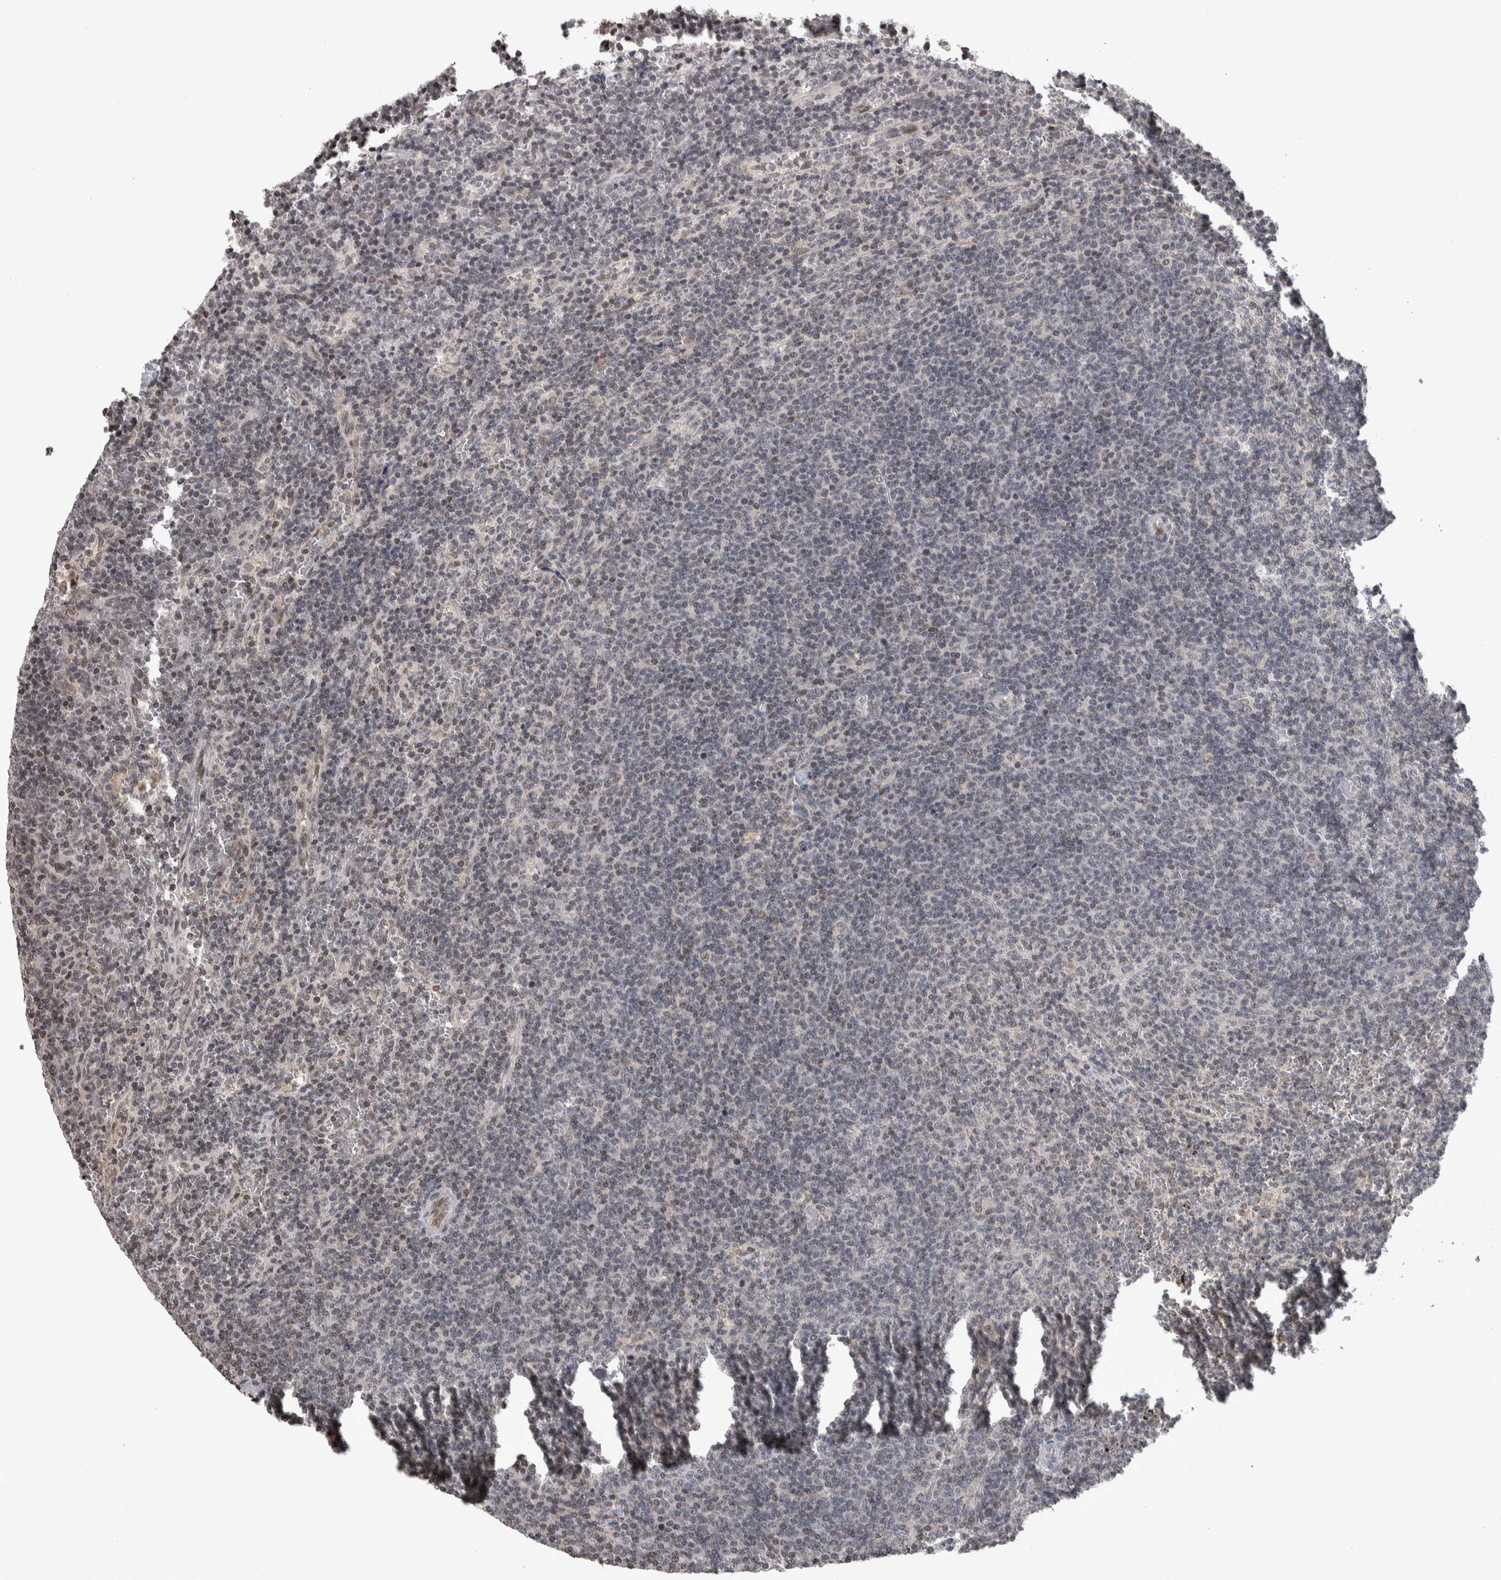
{"staining": {"intensity": "weak", "quantity": "<25%", "location": "nuclear"}, "tissue": "lymphoma", "cell_type": "Tumor cells", "image_type": "cancer", "snomed": [{"axis": "morphology", "description": "Malignant lymphoma, non-Hodgkin's type, Low grade"}, {"axis": "topography", "description": "Spleen"}], "caption": "Tumor cells are negative for protein expression in human low-grade malignant lymphoma, non-Hodgkin's type.", "gene": "ZSCAN21", "patient": {"sex": "female", "age": 50}}